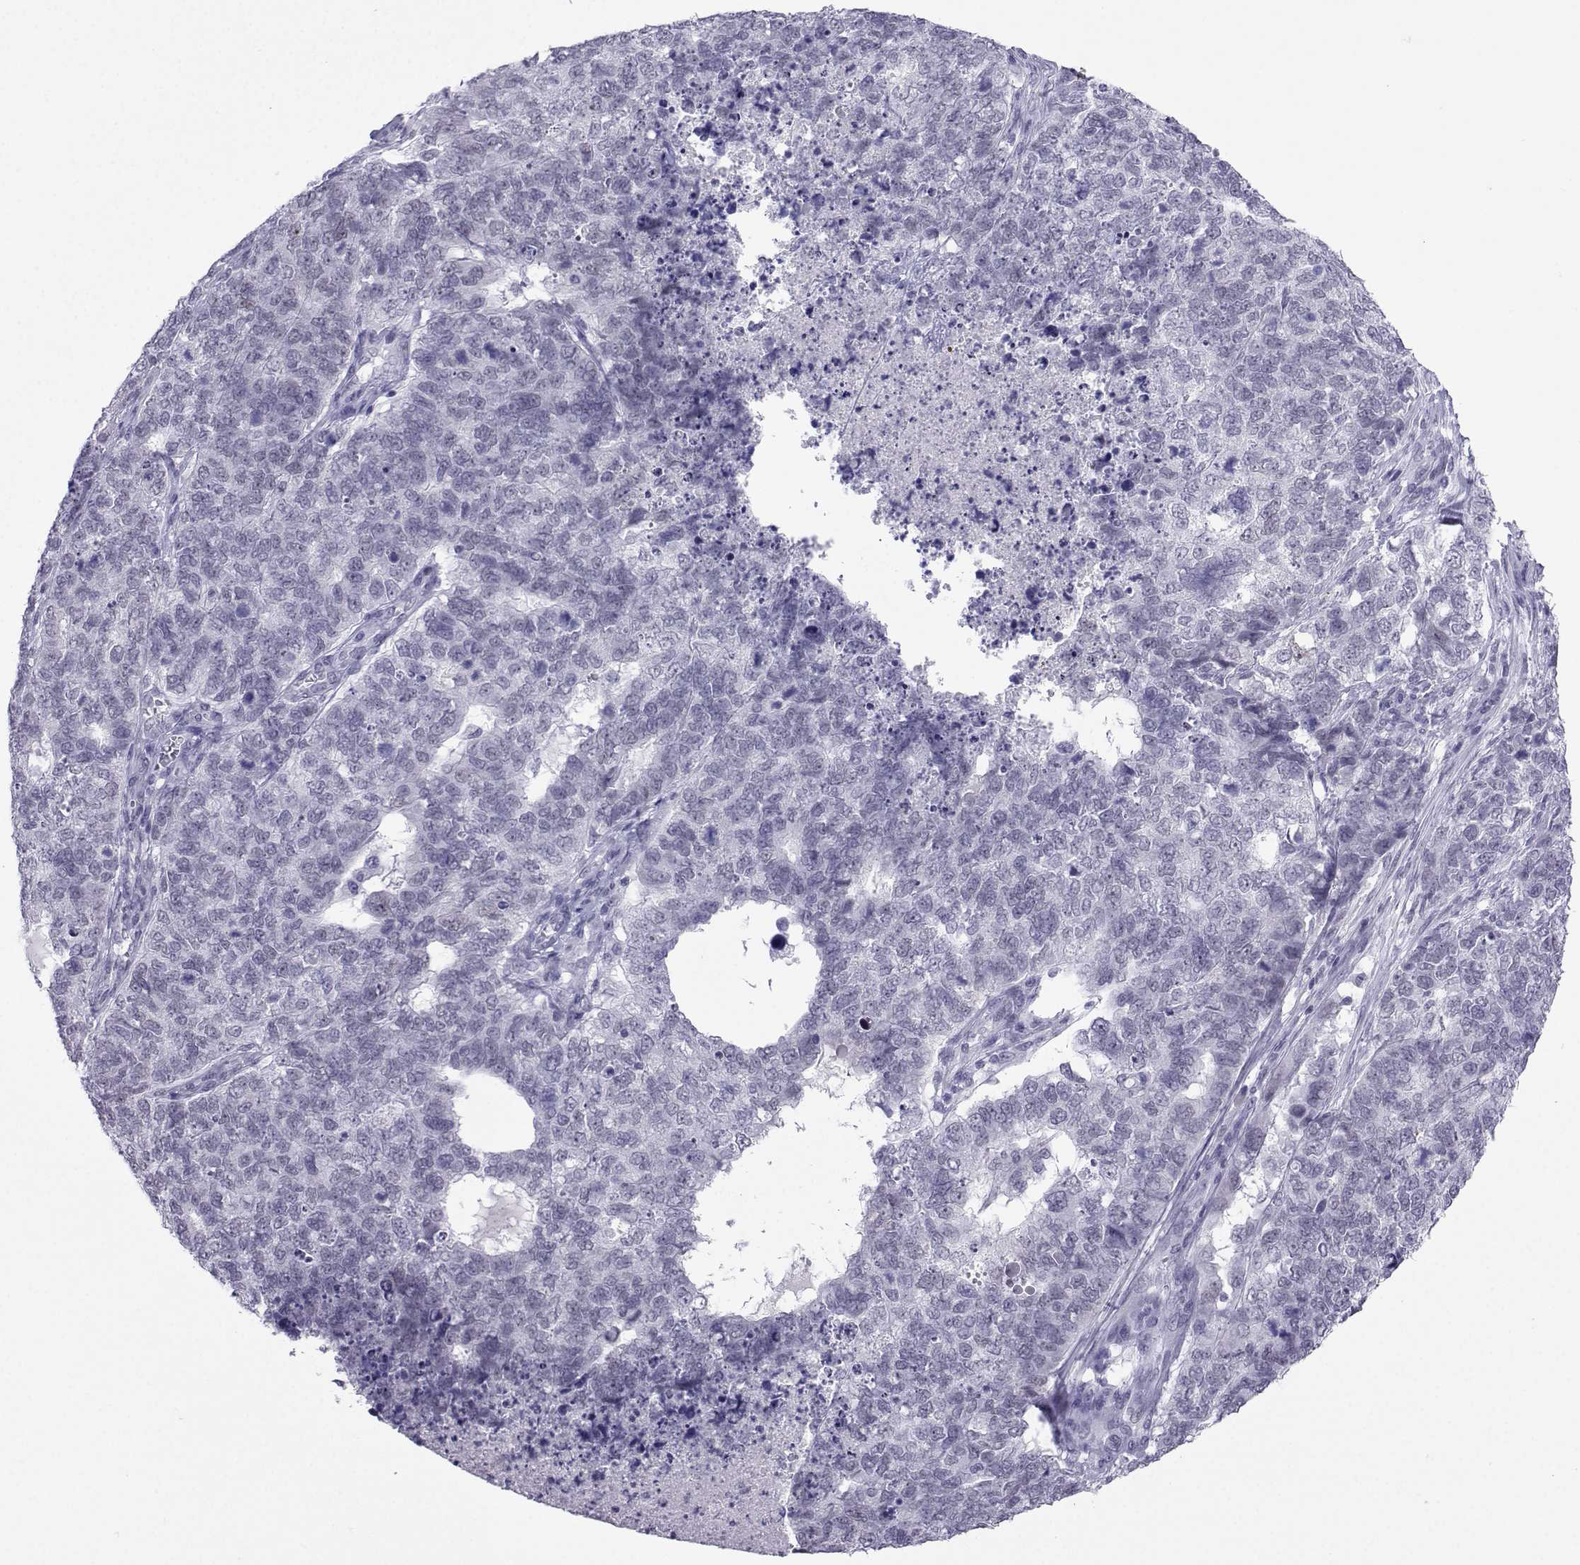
{"staining": {"intensity": "negative", "quantity": "none", "location": "none"}, "tissue": "cervical cancer", "cell_type": "Tumor cells", "image_type": "cancer", "snomed": [{"axis": "morphology", "description": "Squamous cell carcinoma, NOS"}, {"axis": "topography", "description": "Cervix"}], "caption": "Image shows no significant protein expression in tumor cells of cervical cancer. (Brightfield microscopy of DAB (3,3'-diaminobenzidine) immunohistochemistry (IHC) at high magnification).", "gene": "LORICRIN", "patient": {"sex": "female", "age": 63}}